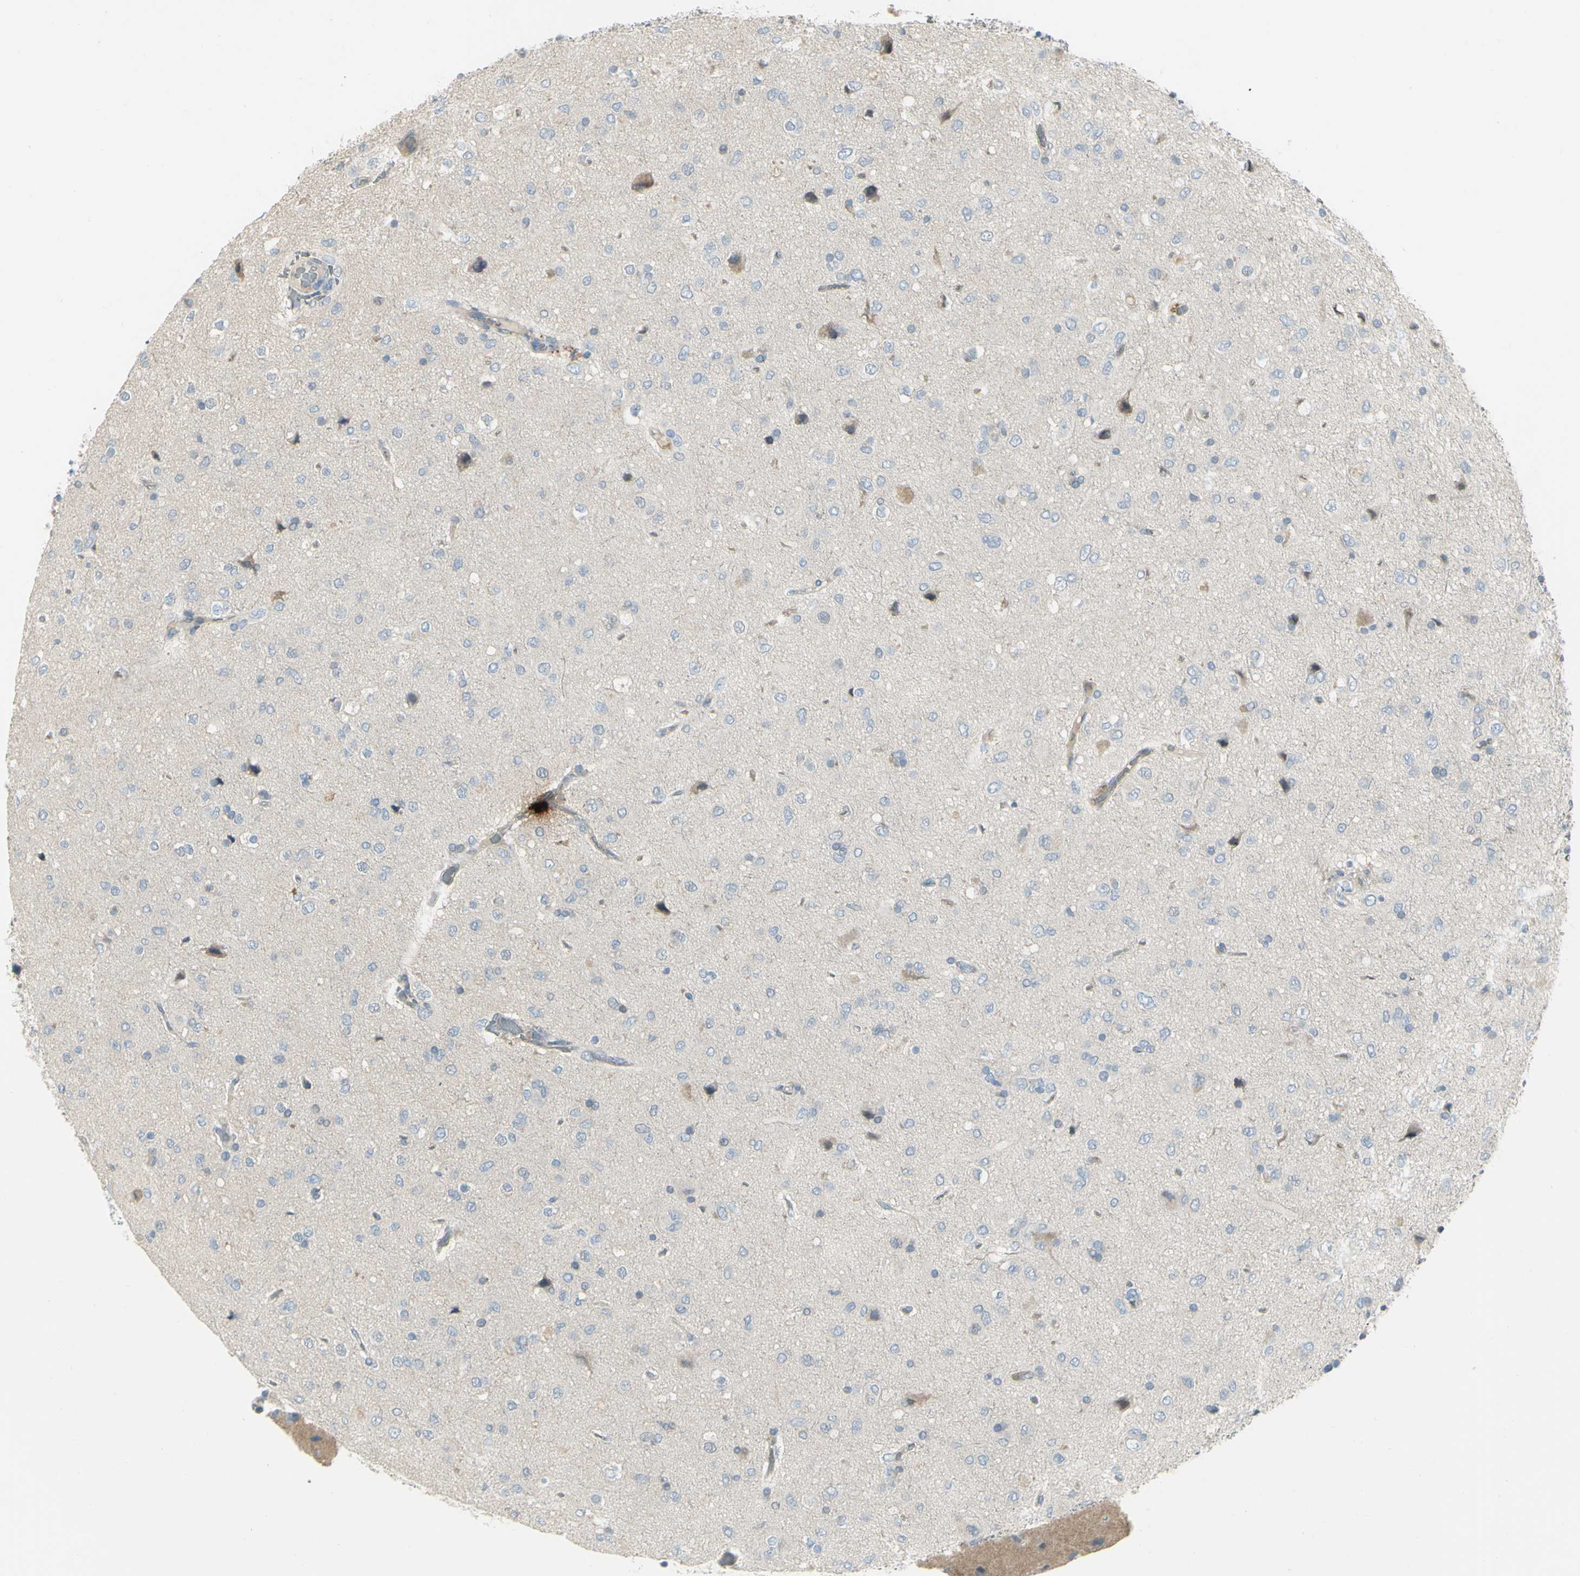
{"staining": {"intensity": "negative", "quantity": "none", "location": "none"}, "tissue": "glioma", "cell_type": "Tumor cells", "image_type": "cancer", "snomed": [{"axis": "morphology", "description": "Glioma, malignant, Low grade"}, {"axis": "topography", "description": "Brain"}], "caption": "Histopathology image shows no protein expression in tumor cells of glioma tissue.", "gene": "CCNB2", "patient": {"sex": "male", "age": 77}}